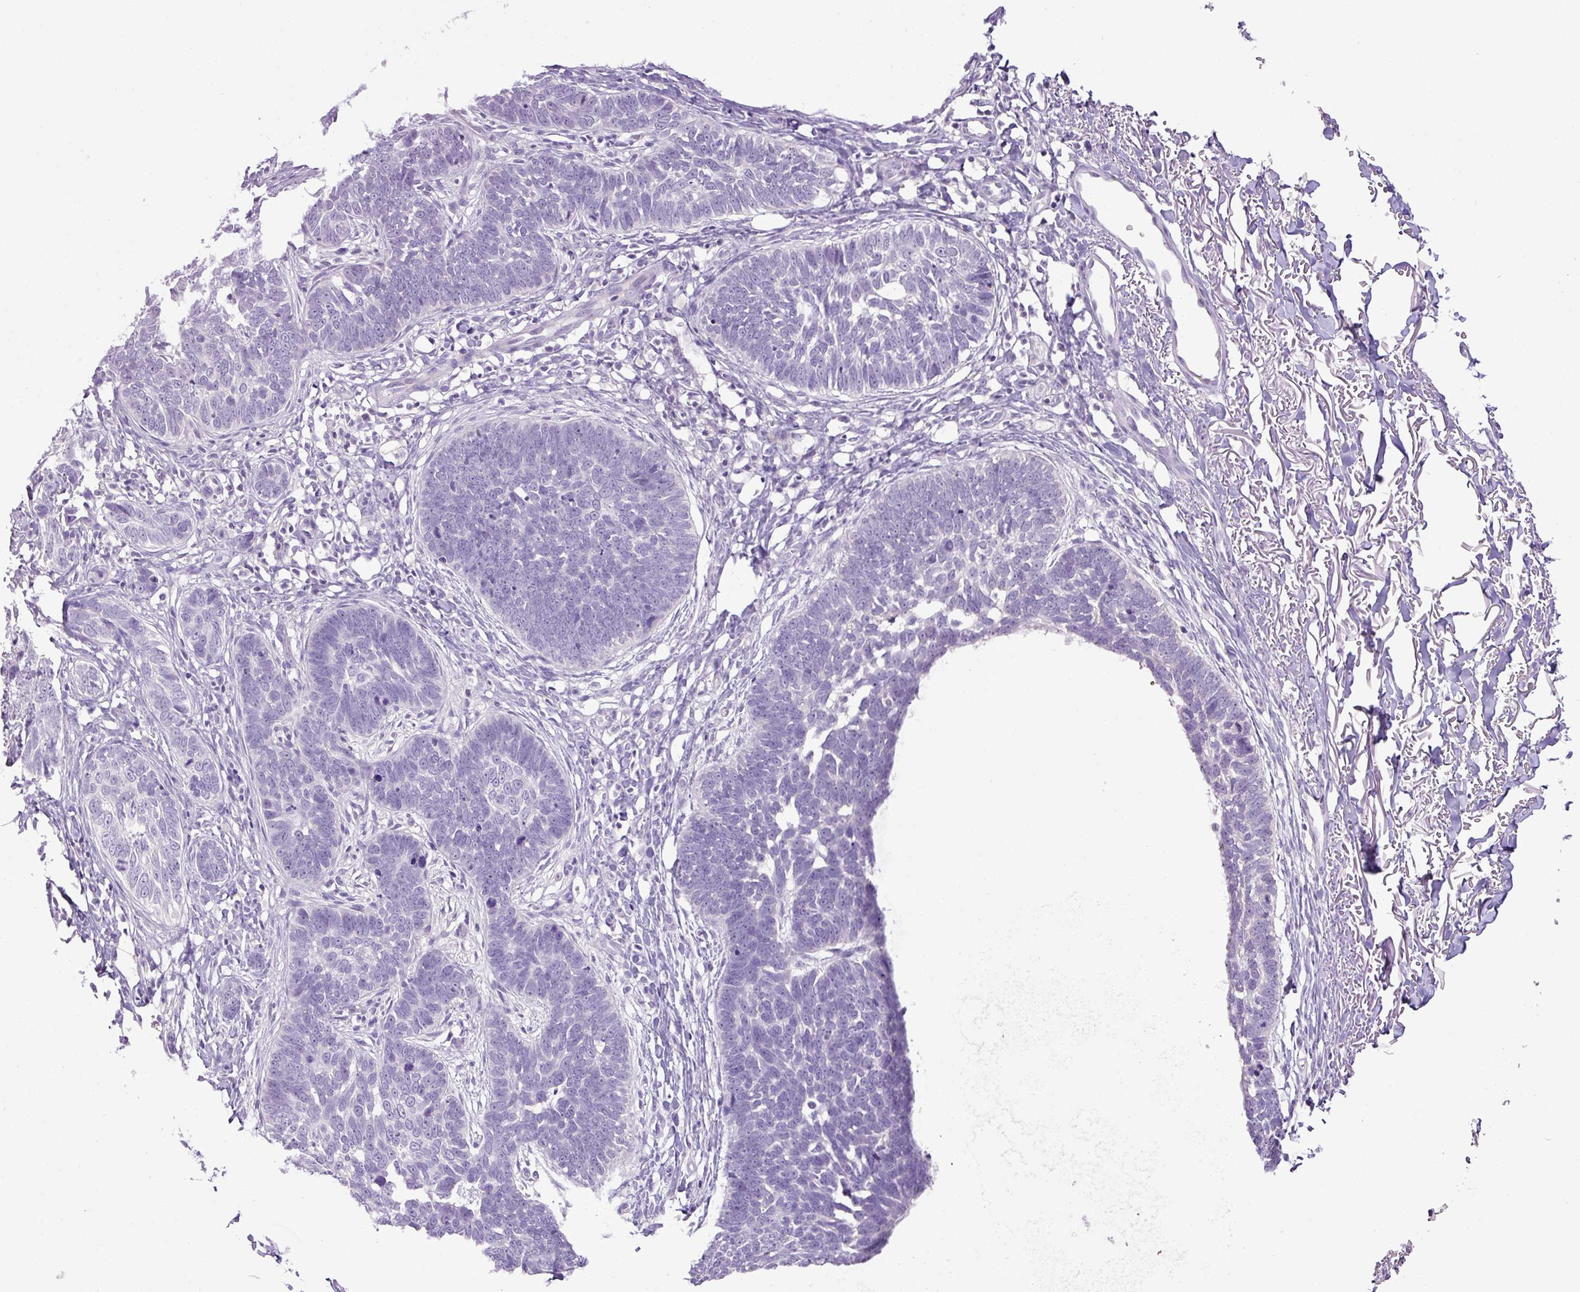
{"staining": {"intensity": "negative", "quantity": "none", "location": "none"}, "tissue": "skin cancer", "cell_type": "Tumor cells", "image_type": "cancer", "snomed": [{"axis": "morphology", "description": "Normal tissue, NOS"}, {"axis": "morphology", "description": "Basal cell carcinoma"}, {"axis": "topography", "description": "Skin"}], "caption": "Histopathology image shows no significant protein staining in tumor cells of basal cell carcinoma (skin).", "gene": "HTR3E", "patient": {"sex": "male", "age": 77}}